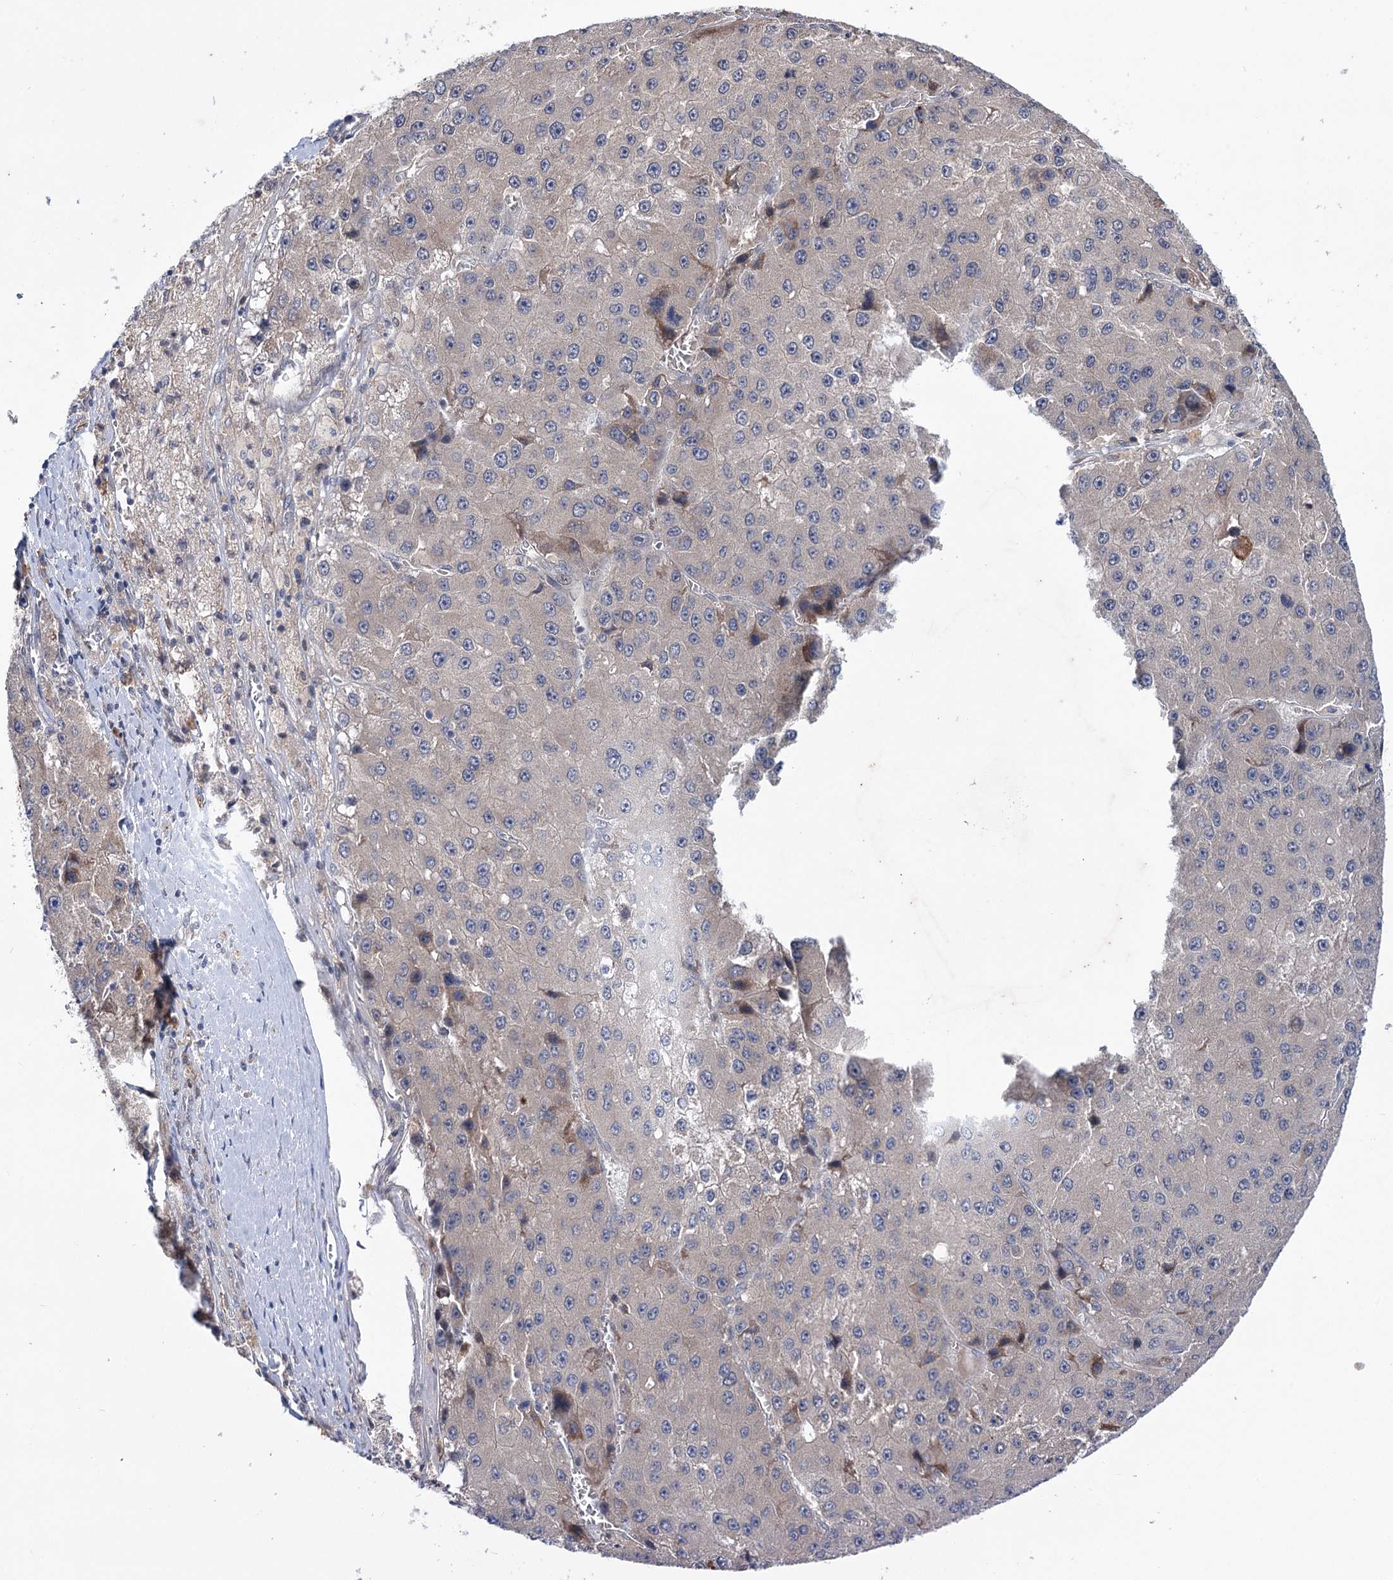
{"staining": {"intensity": "negative", "quantity": "none", "location": "none"}, "tissue": "liver cancer", "cell_type": "Tumor cells", "image_type": "cancer", "snomed": [{"axis": "morphology", "description": "Carcinoma, Hepatocellular, NOS"}, {"axis": "topography", "description": "Liver"}], "caption": "There is no significant expression in tumor cells of liver cancer (hepatocellular carcinoma).", "gene": "PTPN3", "patient": {"sex": "female", "age": 73}}